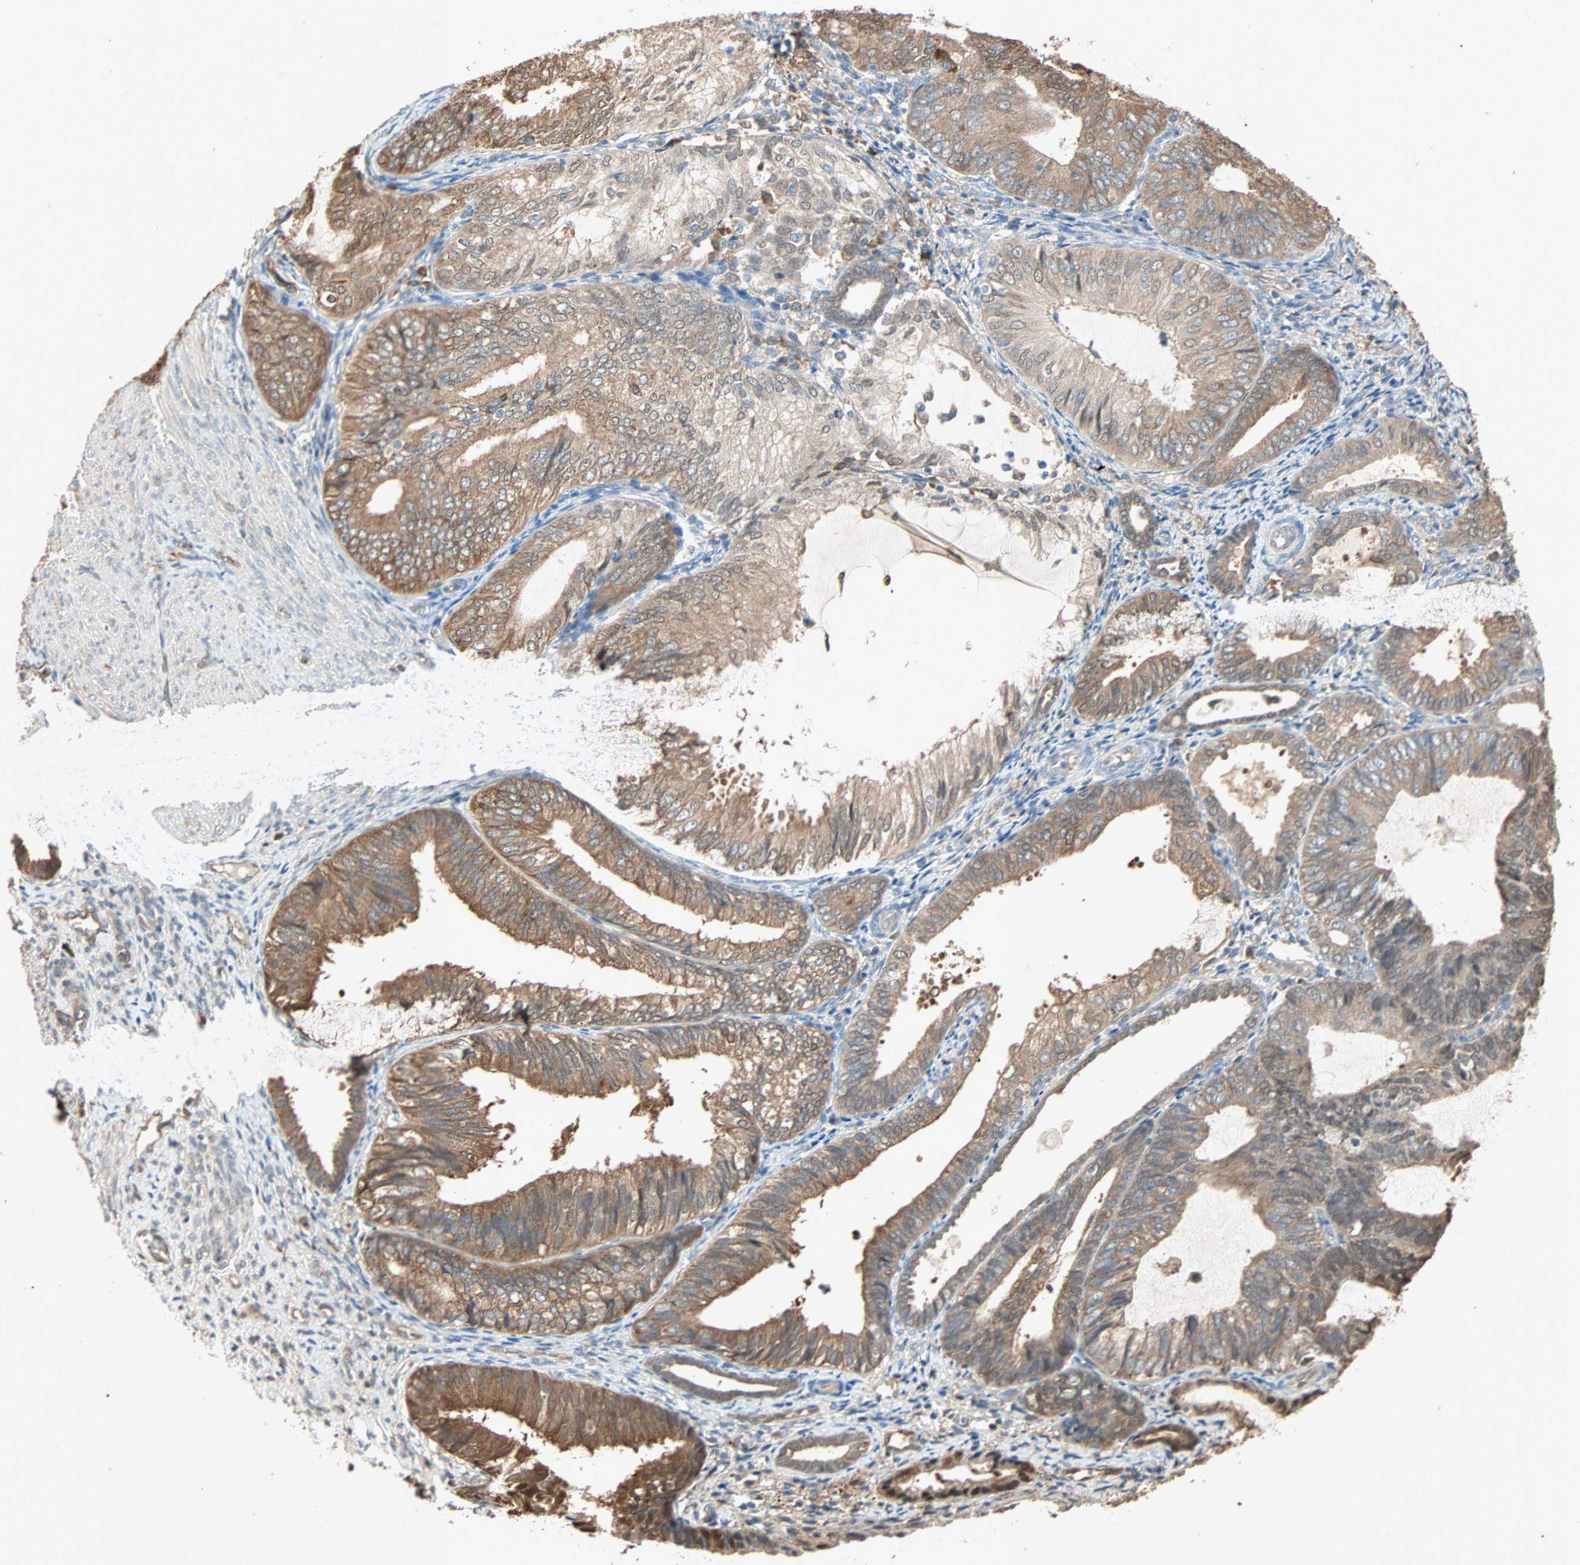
{"staining": {"intensity": "moderate", "quantity": ">75%", "location": "cytoplasmic/membranous"}, "tissue": "endometrial cancer", "cell_type": "Tumor cells", "image_type": "cancer", "snomed": [{"axis": "morphology", "description": "Adenocarcinoma, NOS"}, {"axis": "topography", "description": "Endometrium"}], "caption": "Endometrial cancer stained with a brown dye displays moderate cytoplasmic/membranous positive expression in approximately >75% of tumor cells.", "gene": "PRDX1", "patient": {"sex": "female", "age": 81}}